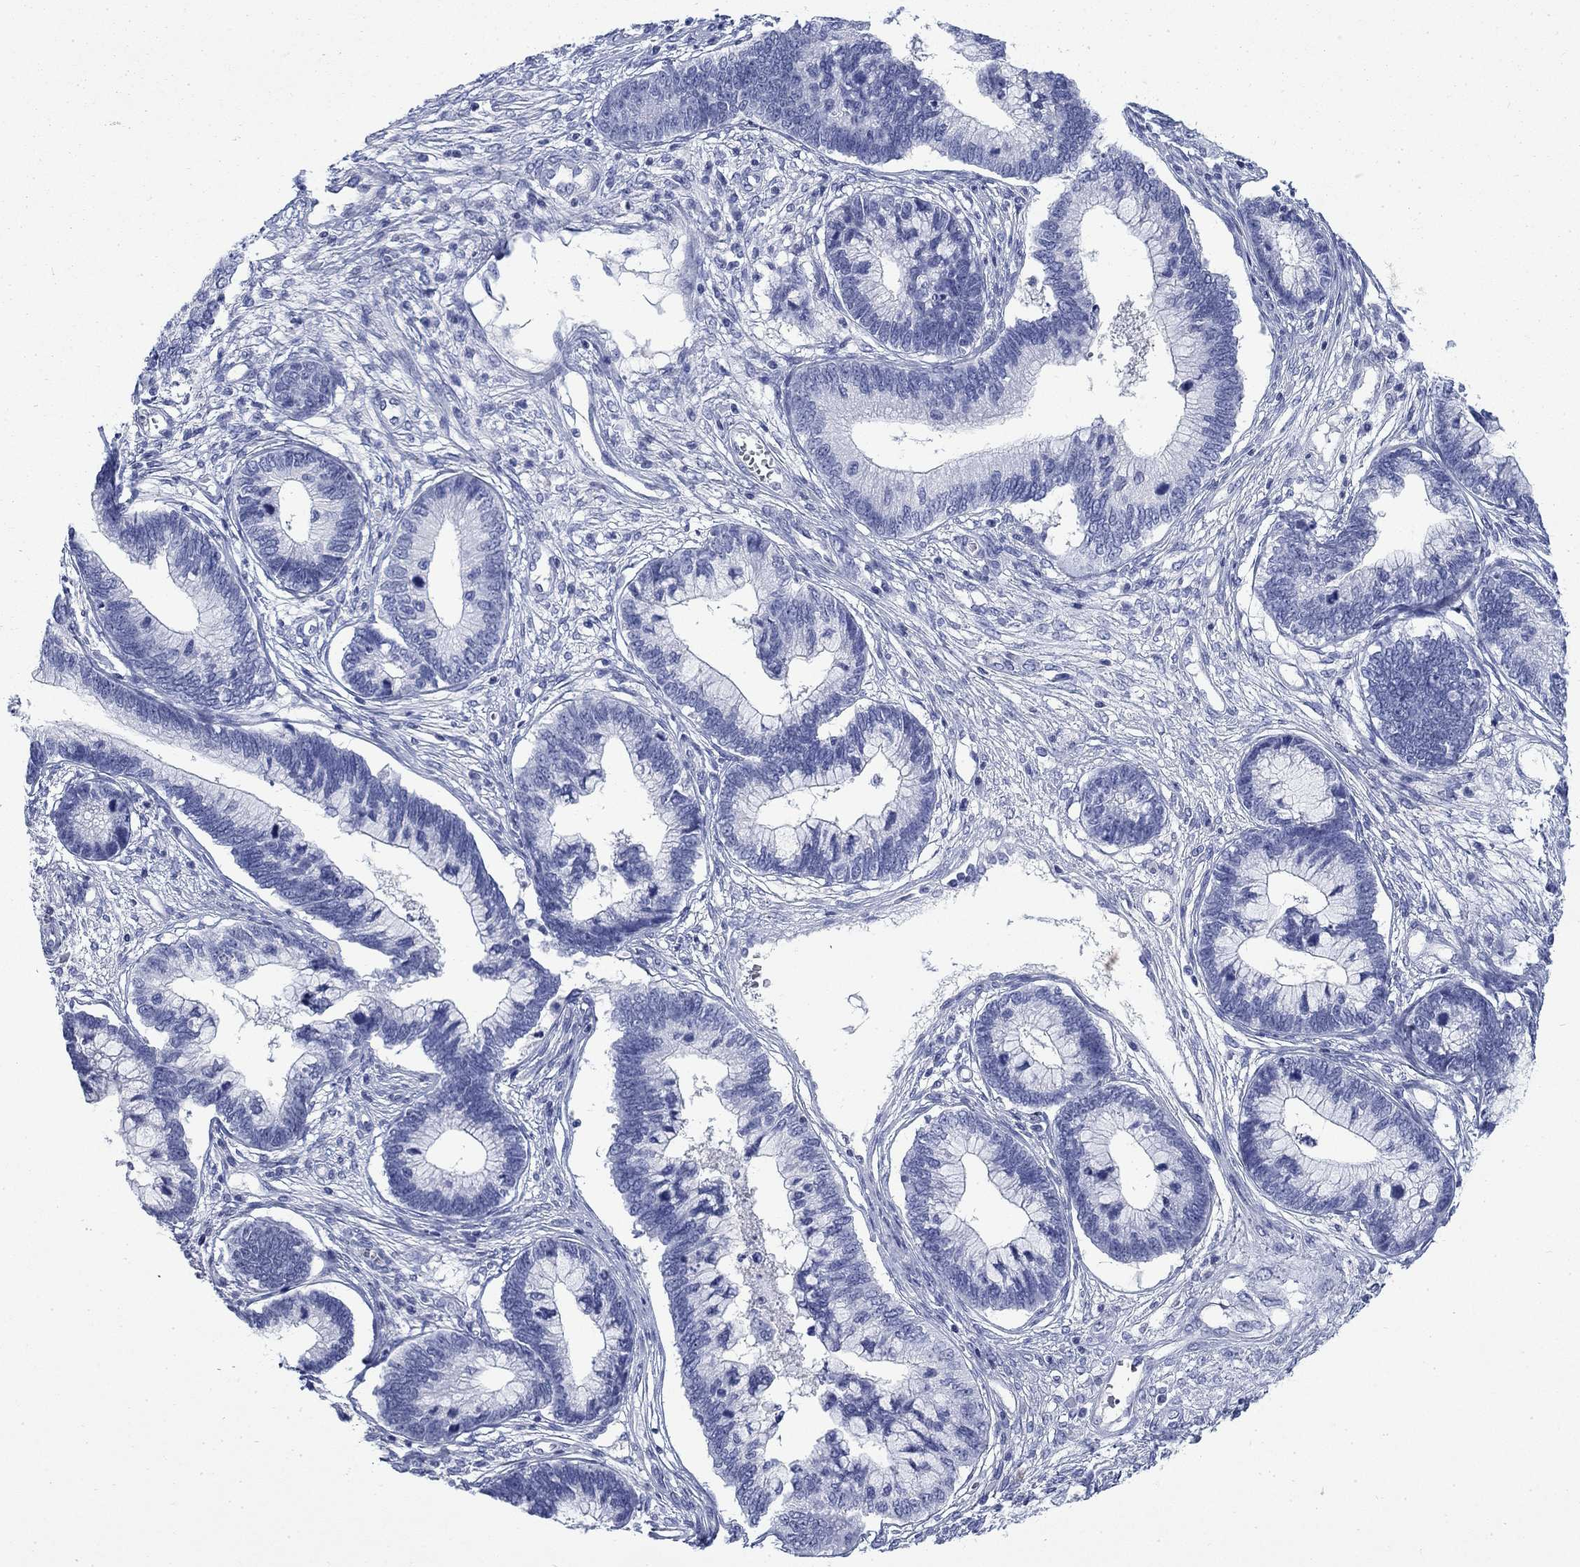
{"staining": {"intensity": "negative", "quantity": "none", "location": "none"}, "tissue": "cervical cancer", "cell_type": "Tumor cells", "image_type": "cancer", "snomed": [{"axis": "morphology", "description": "Adenocarcinoma, NOS"}, {"axis": "topography", "description": "Cervix"}], "caption": "Image shows no significant protein expression in tumor cells of cervical adenocarcinoma. Nuclei are stained in blue.", "gene": "IGF2BP3", "patient": {"sex": "female", "age": 44}}